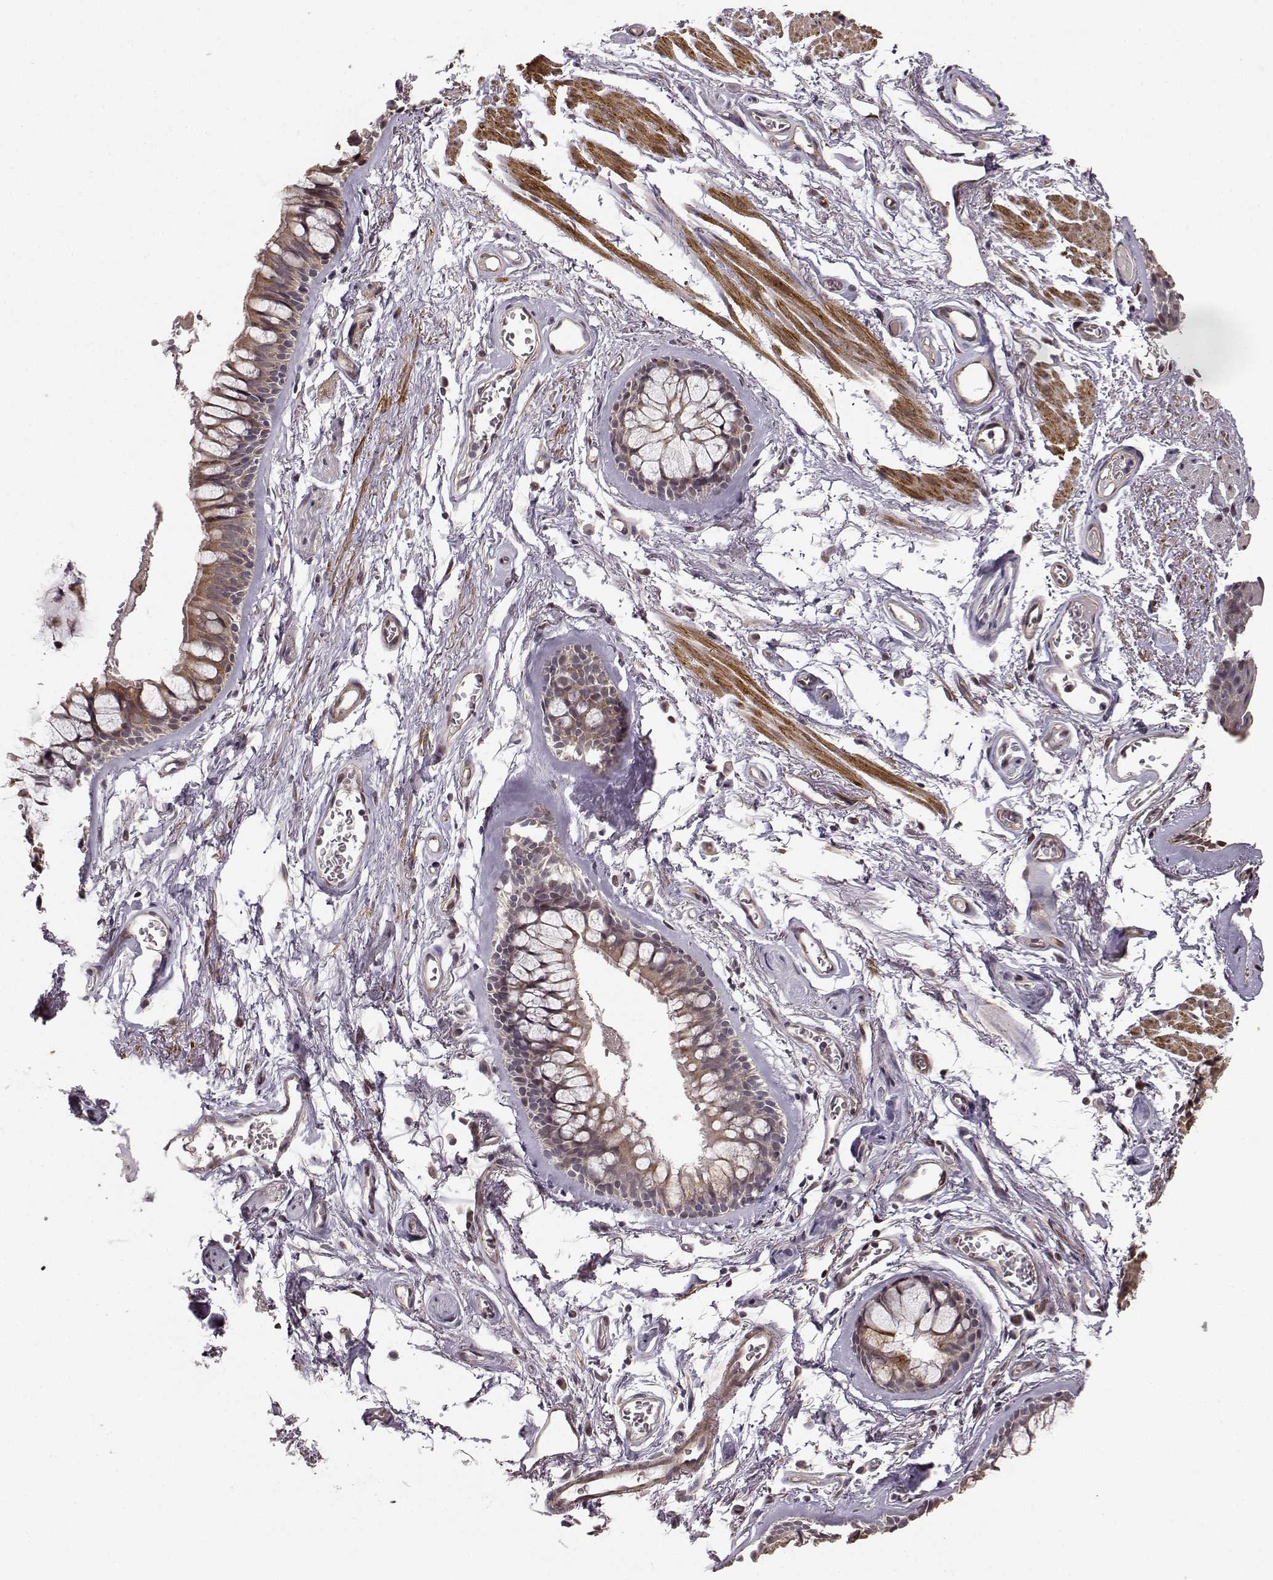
{"staining": {"intensity": "negative", "quantity": "none", "location": "none"}, "tissue": "soft tissue", "cell_type": "Fibroblasts", "image_type": "normal", "snomed": [{"axis": "morphology", "description": "Normal tissue, NOS"}, {"axis": "topography", "description": "Cartilage tissue"}, {"axis": "topography", "description": "Bronchus"}], "caption": "The image exhibits no staining of fibroblasts in benign soft tissue.", "gene": "BACH2", "patient": {"sex": "female", "age": 79}}